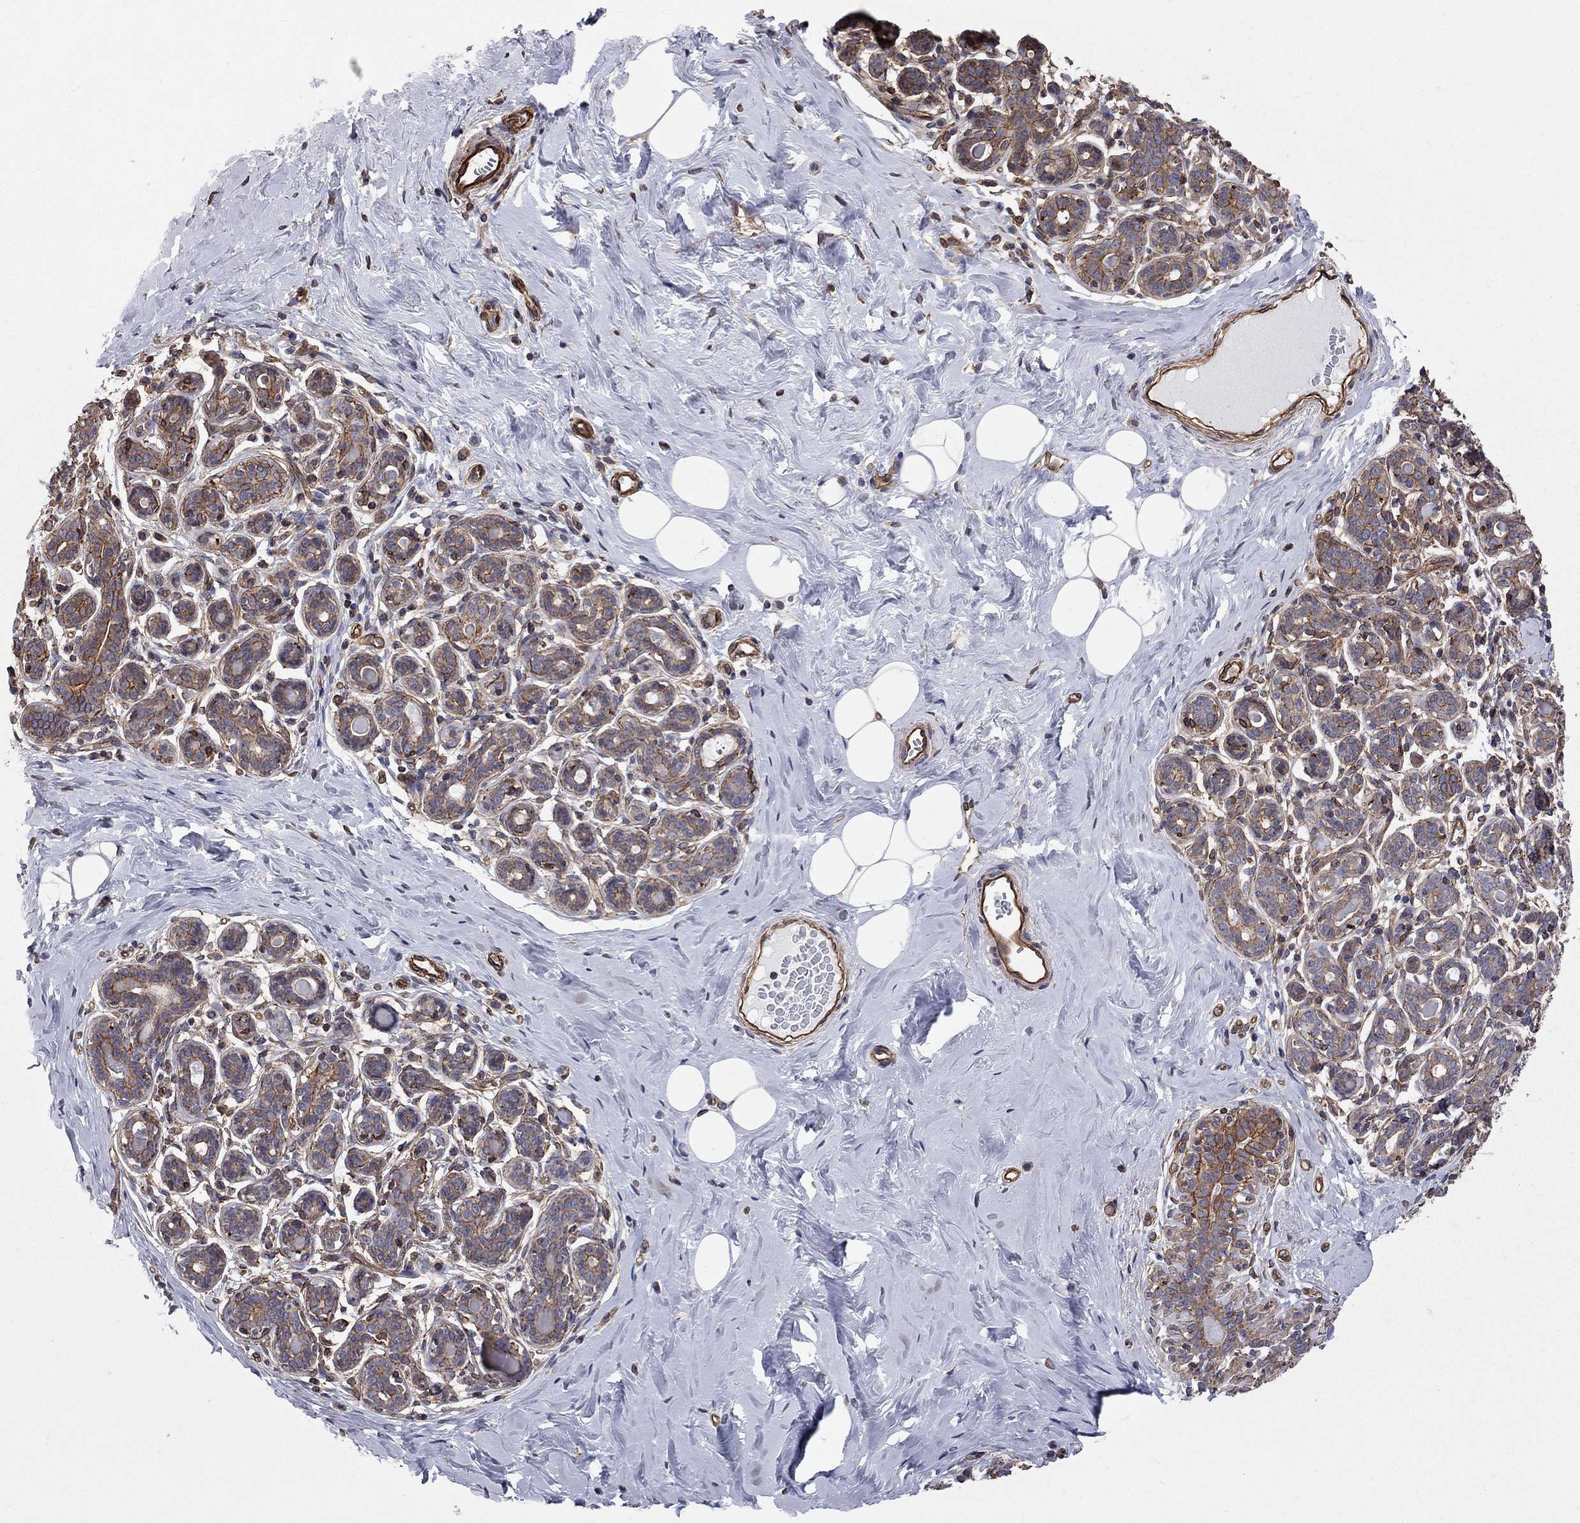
{"staining": {"intensity": "negative", "quantity": "none", "location": "none"}, "tissue": "breast", "cell_type": "Adipocytes", "image_type": "normal", "snomed": [{"axis": "morphology", "description": "Normal tissue, NOS"}, {"axis": "topography", "description": "Skin"}, {"axis": "topography", "description": "Breast"}], "caption": "Immunohistochemistry (IHC) image of benign breast: breast stained with DAB (3,3'-diaminobenzidine) reveals no significant protein positivity in adipocytes.", "gene": "BICDL2", "patient": {"sex": "female", "age": 43}}